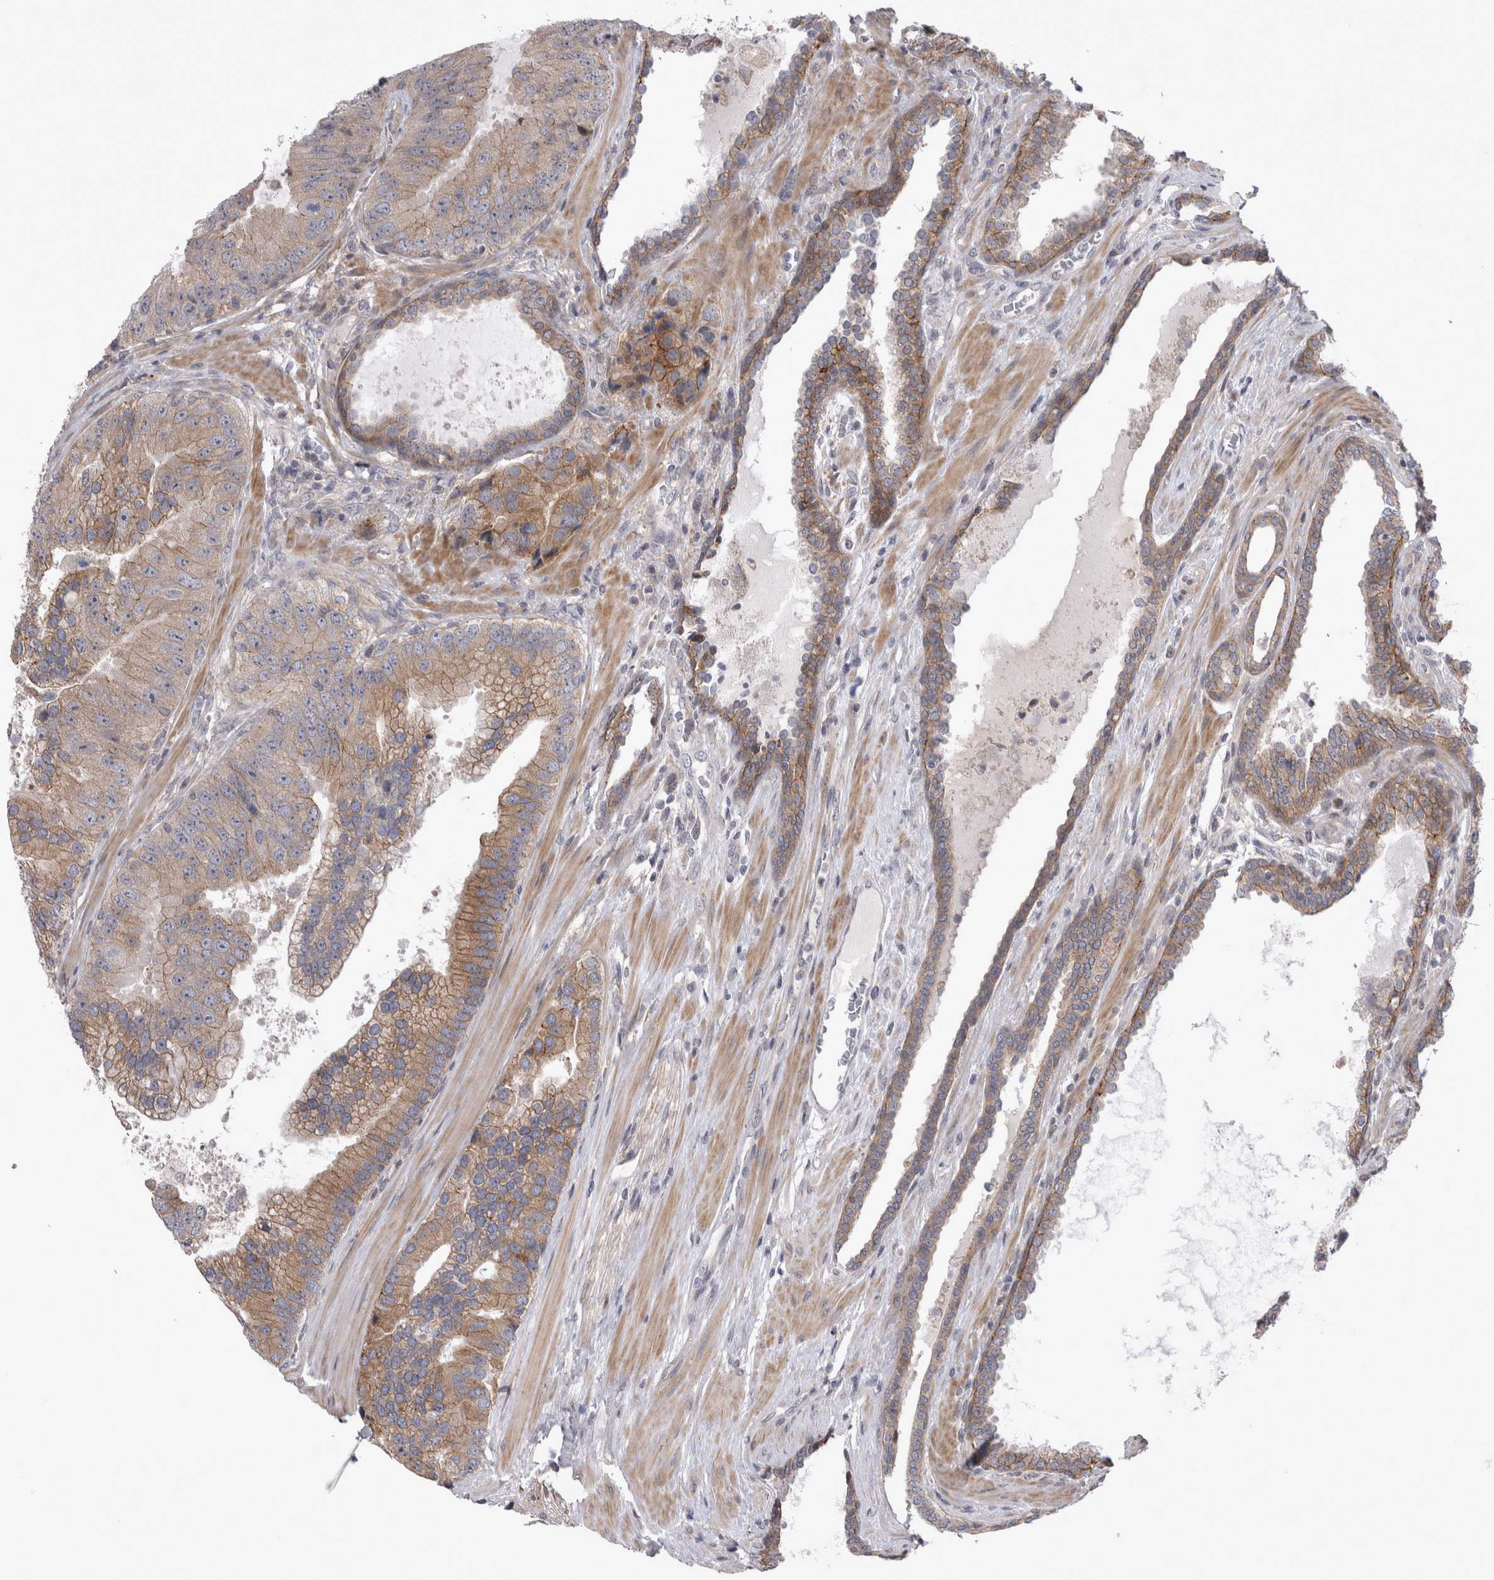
{"staining": {"intensity": "weak", "quantity": "25%-75%", "location": "cytoplasmic/membranous"}, "tissue": "prostate cancer", "cell_type": "Tumor cells", "image_type": "cancer", "snomed": [{"axis": "morphology", "description": "Adenocarcinoma, High grade"}, {"axis": "topography", "description": "Prostate"}], "caption": "This is an image of IHC staining of prostate cancer (high-grade adenocarcinoma), which shows weak expression in the cytoplasmic/membranous of tumor cells.", "gene": "NENF", "patient": {"sex": "male", "age": 70}}